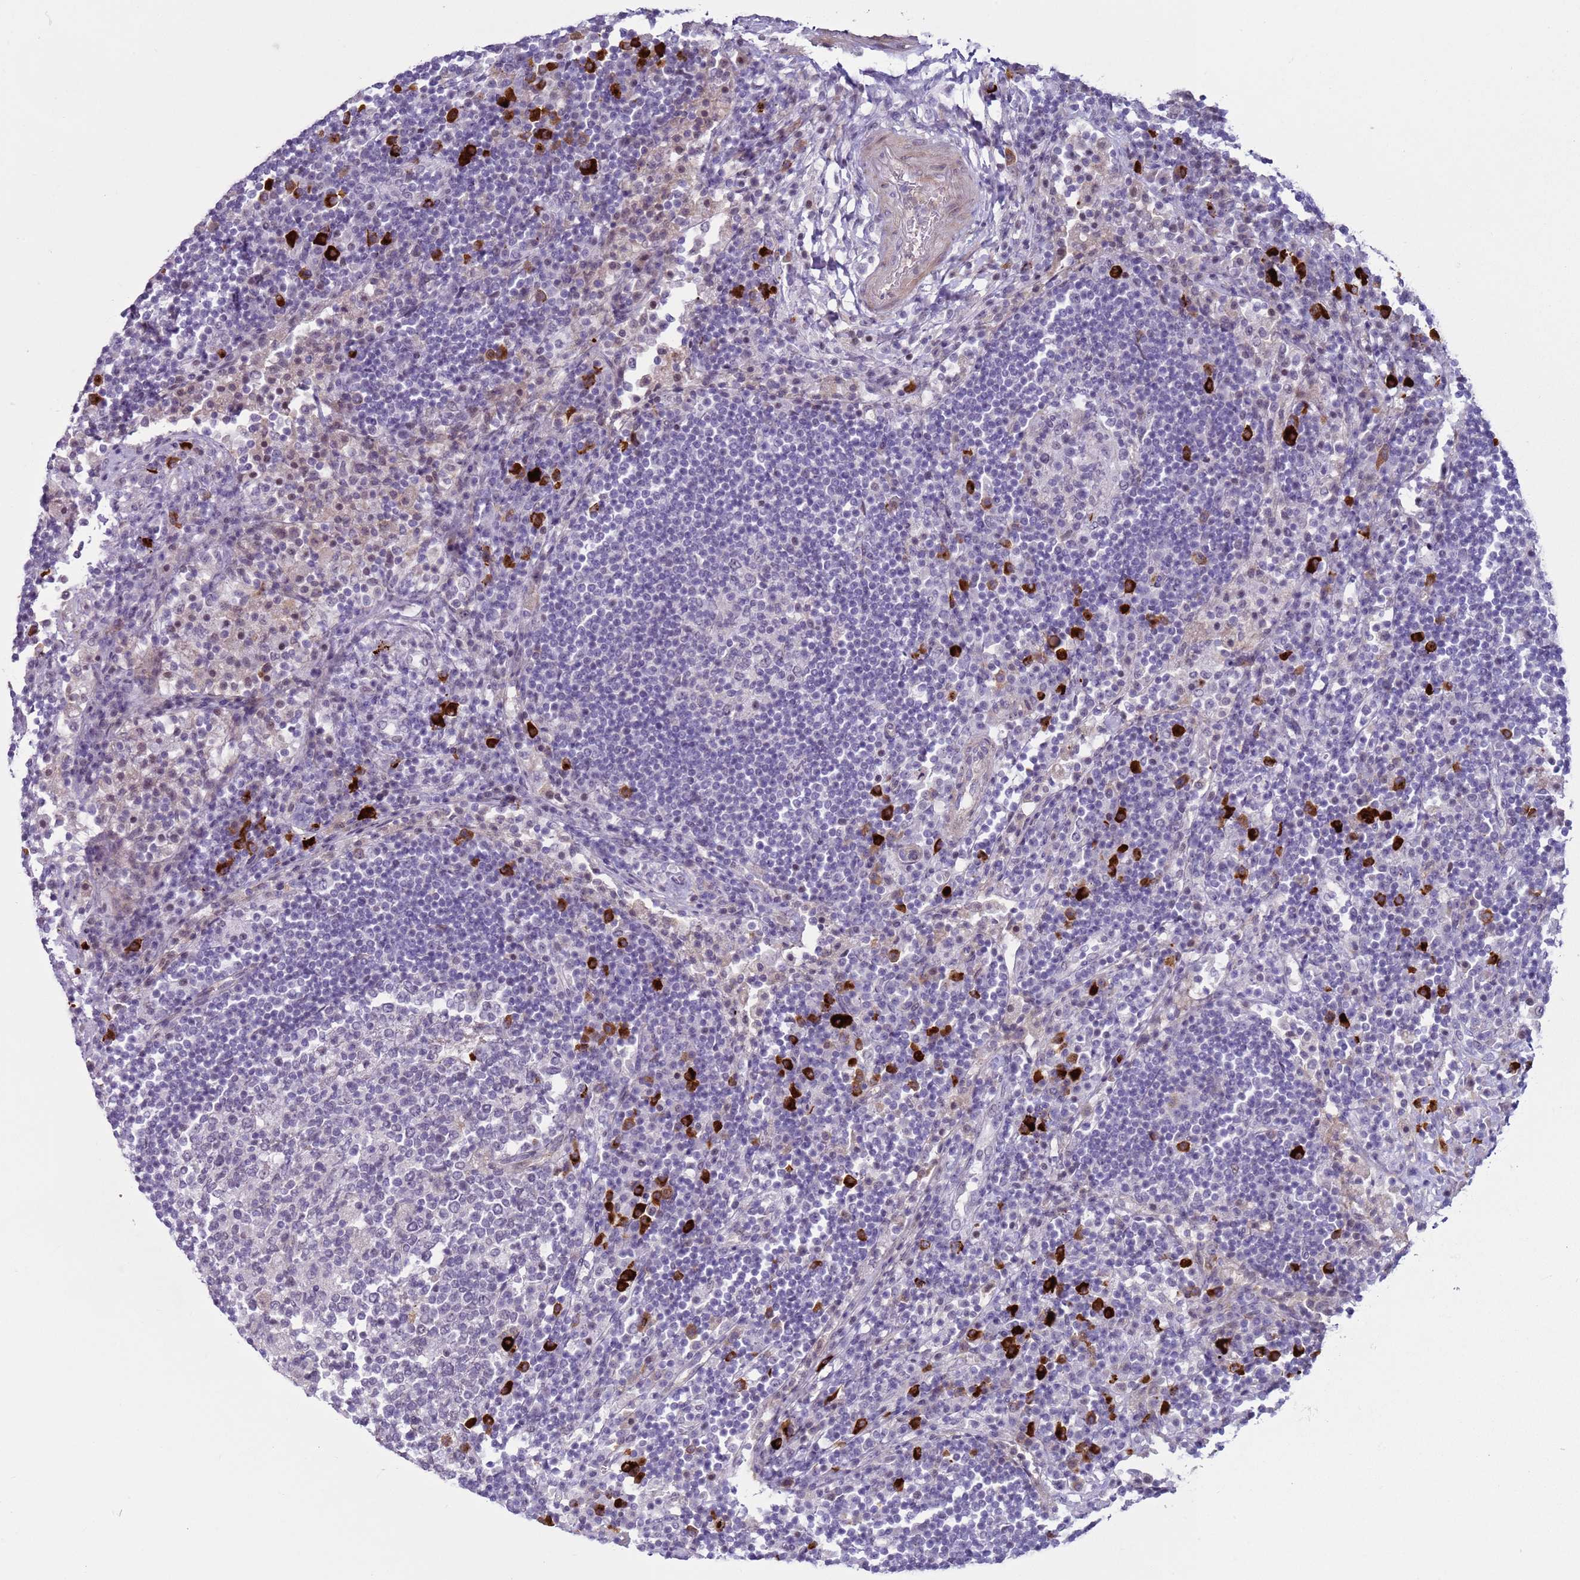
{"staining": {"intensity": "negative", "quantity": "none", "location": "none"}, "tissue": "lymph node", "cell_type": "Germinal center cells", "image_type": "normal", "snomed": [{"axis": "morphology", "description": "Normal tissue, NOS"}, {"axis": "topography", "description": "Lymph node"}], "caption": "Germinal center cells show no significant expression in benign lymph node.", "gene": "NPAP1", "patient": {"sex": "female", "age": 53}}